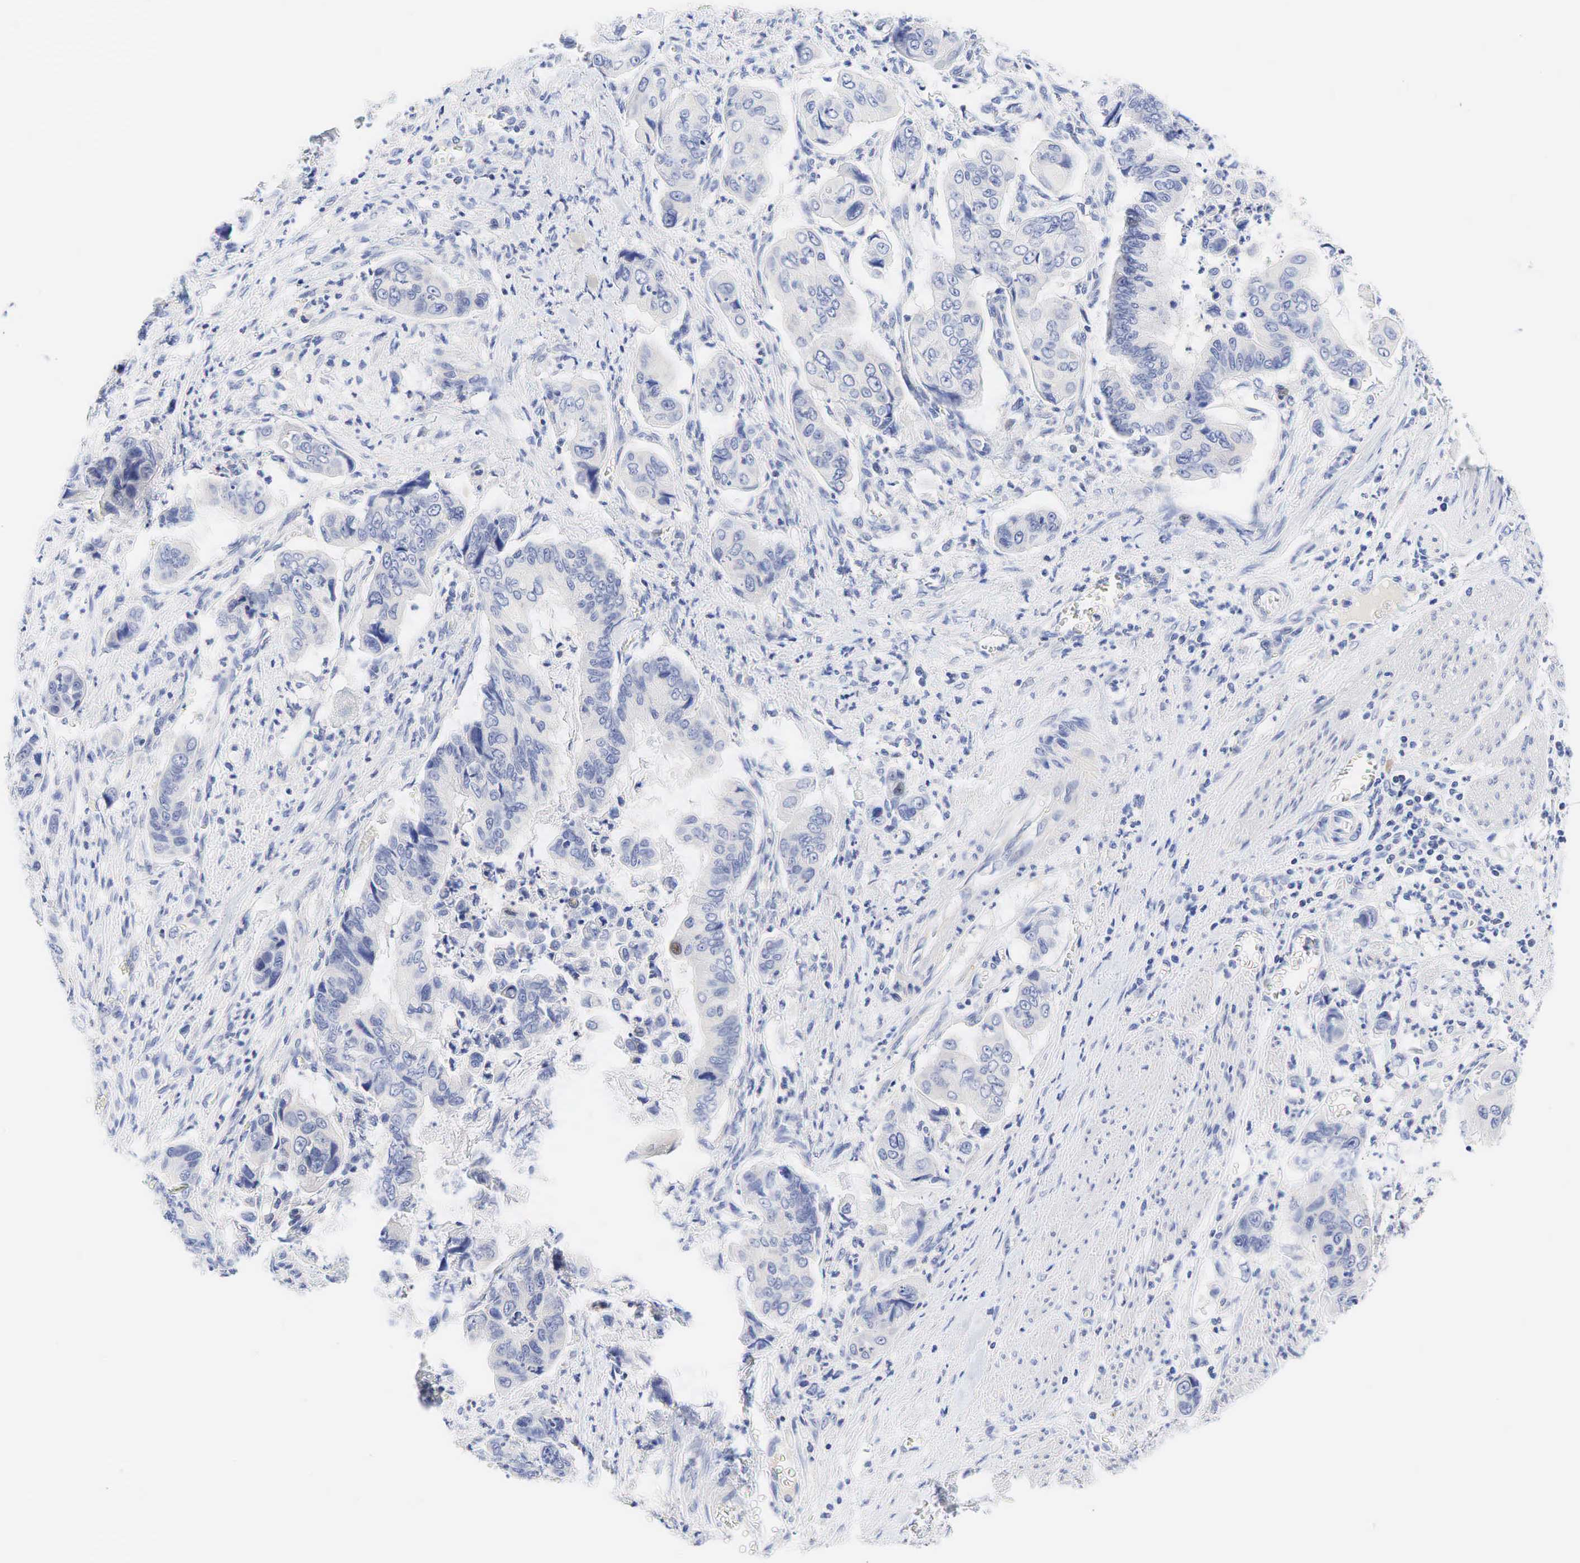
{"staining": {"intensity": "negative", "quantity": "none", "location": "none"}, "tissue": "stomach cancer", "cell_type": "Tumor cells", "image_type": "cancer", "snomed": [{"axis": "morphology", "description": "Adenocarcinoma, NOS"}, {"axis": "topography", "description": "Stomach, upper"}], "caption": "High magnification brightfield microscopy of stomach adenocarcinoma stained with DAB (3,3'-diaminobenzidine) (brown) and counterstained with hematoxylin (blue): tumor cells show no significant staining.", "gene": "AR", "patient": {"sex": "male", "age": 80}}